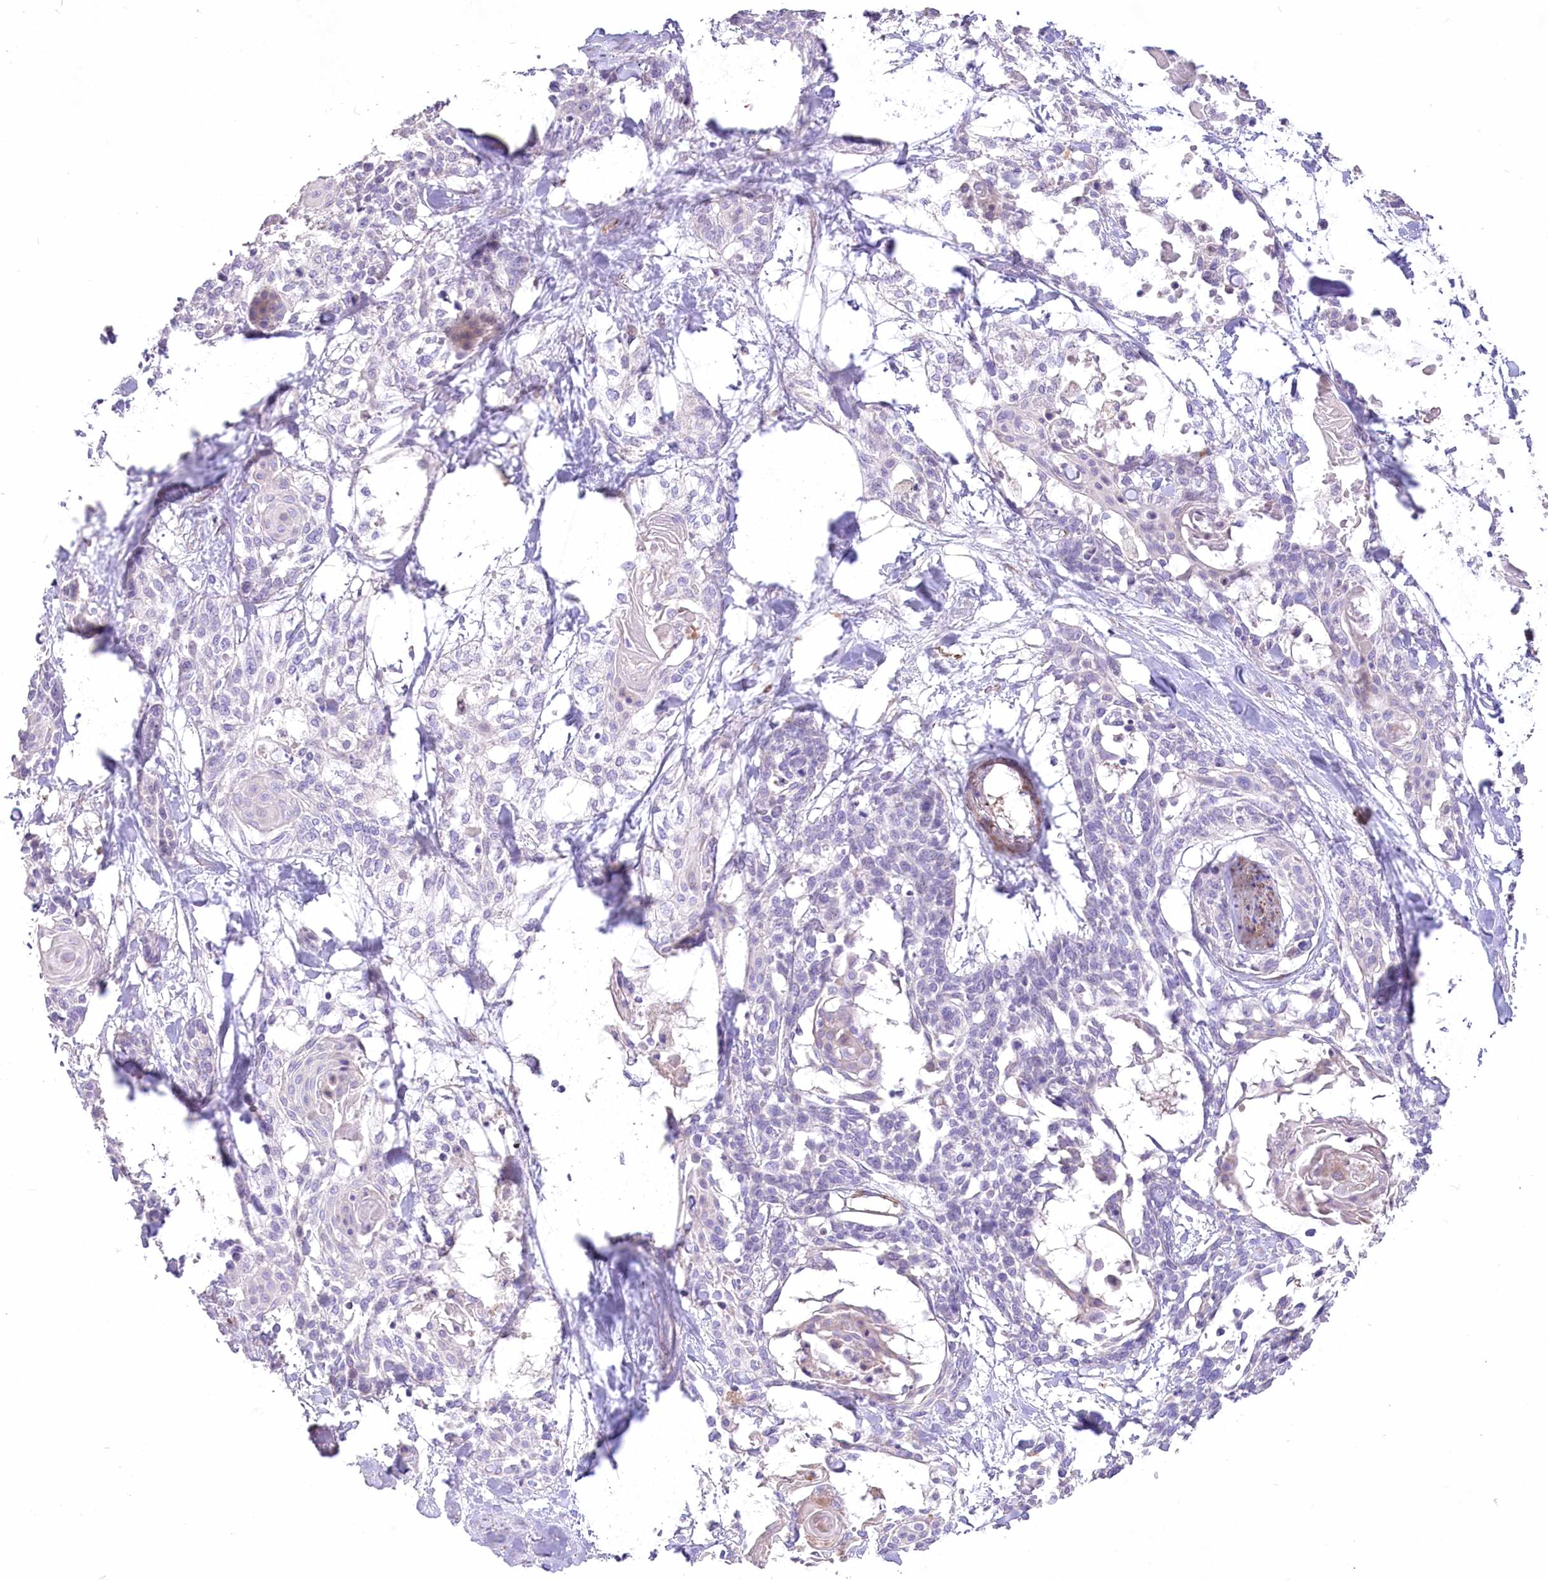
{"staining": {"intensity": "negative", "quantity": "none", "location": "none"}, "tissue": "cervical cancer", "cell_type": "Tumor cells", "image_type": "cancer", "snomed": [{"axis": "morphology", "description": "Squamous cell carcinoma, NOS"}, {"axis": "topography", "description": "Cervix"}], "caption": "This is an IHC micrograph of human squamous cell carcinoma (cervical). There is no expression in tumor cells.", "gene": "ANGPTL3", "patient": {"sex": "female", "age": 57}}